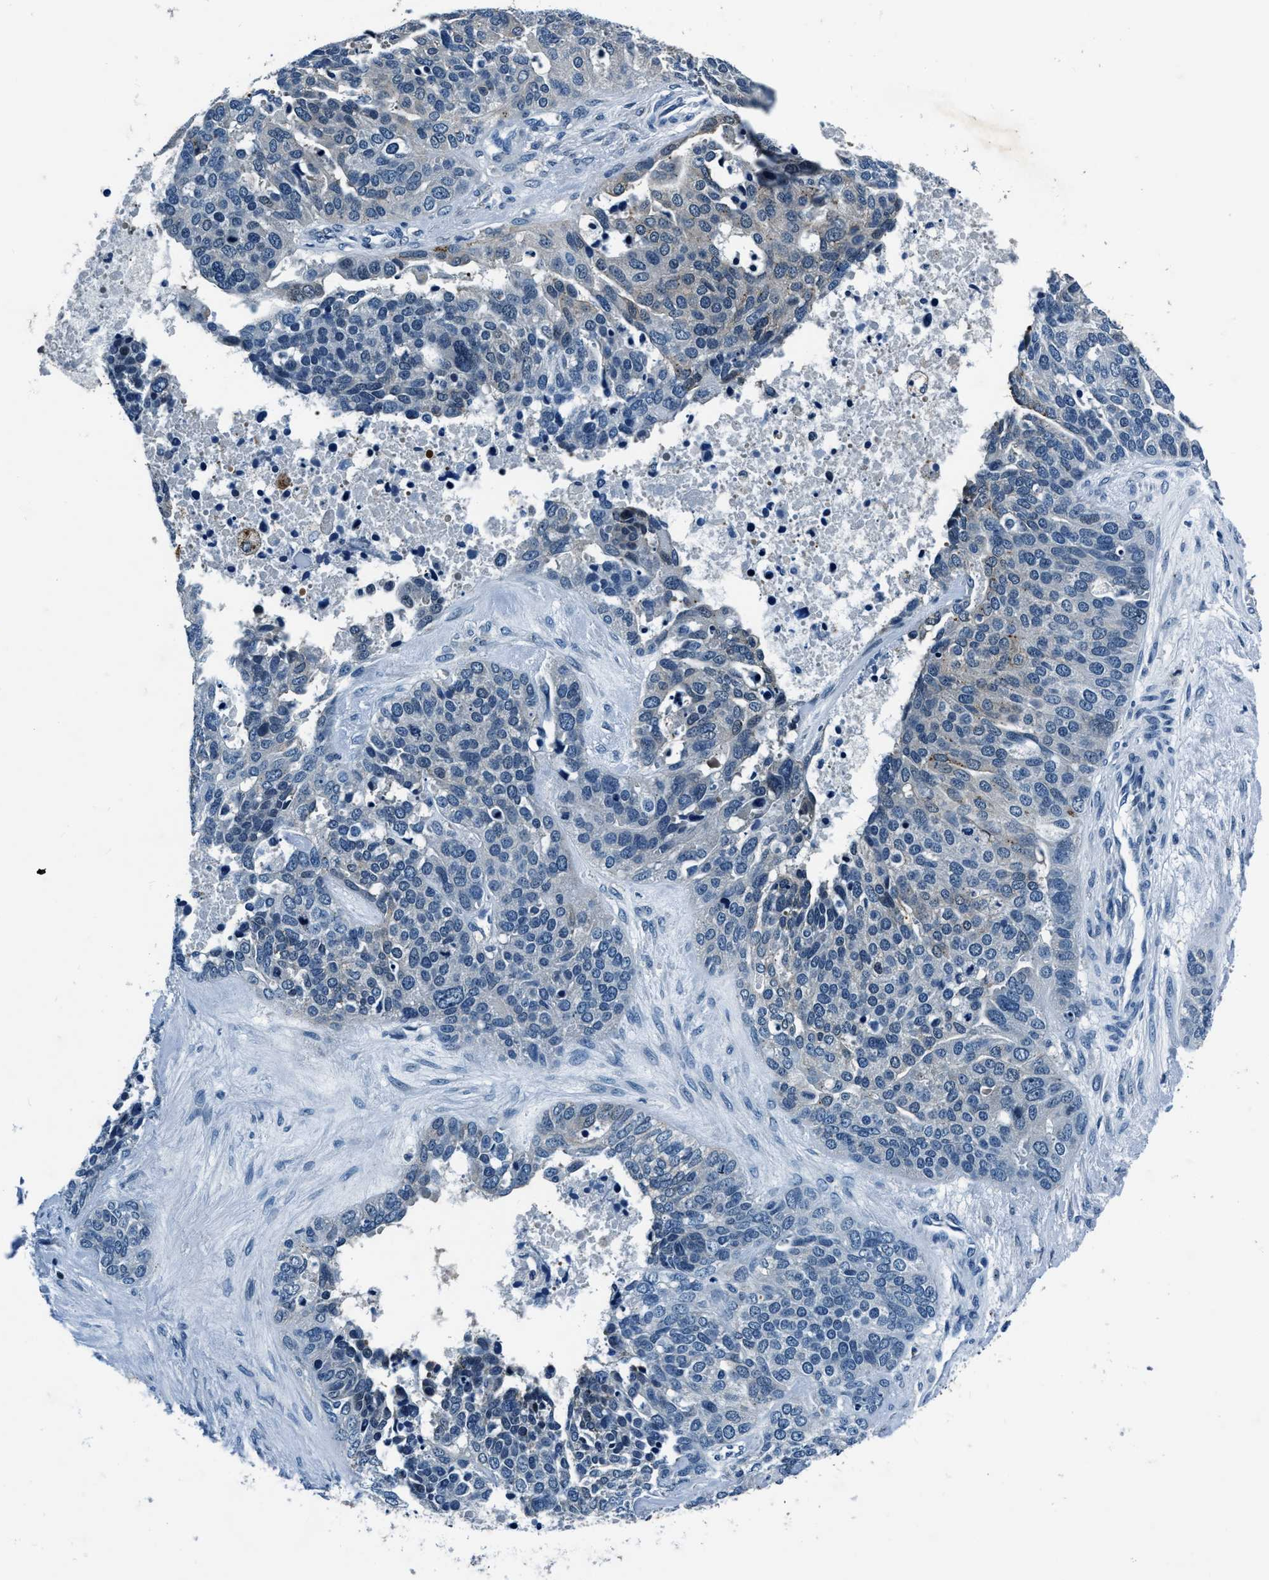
{"staining": {"intensity": "negative", "quantity": "none", "location": "none"}, "tissue": "ovarian cancer", "cell_type": "Tumor cells", "image_type": "cancer", "snomed": [{"axis": "morphology", "description": "Cystadenocarcinoma, serous, NOS"}, {"axis": "topography", "description": "Ovary"}], "caption": "Micrograph shows no protein staining in tumor cells of ovarian cancer (serous cystadenocarcinoma) tissue.", "gene": "PTPDC1", "patient": {"sex": "female", "age": 44}}